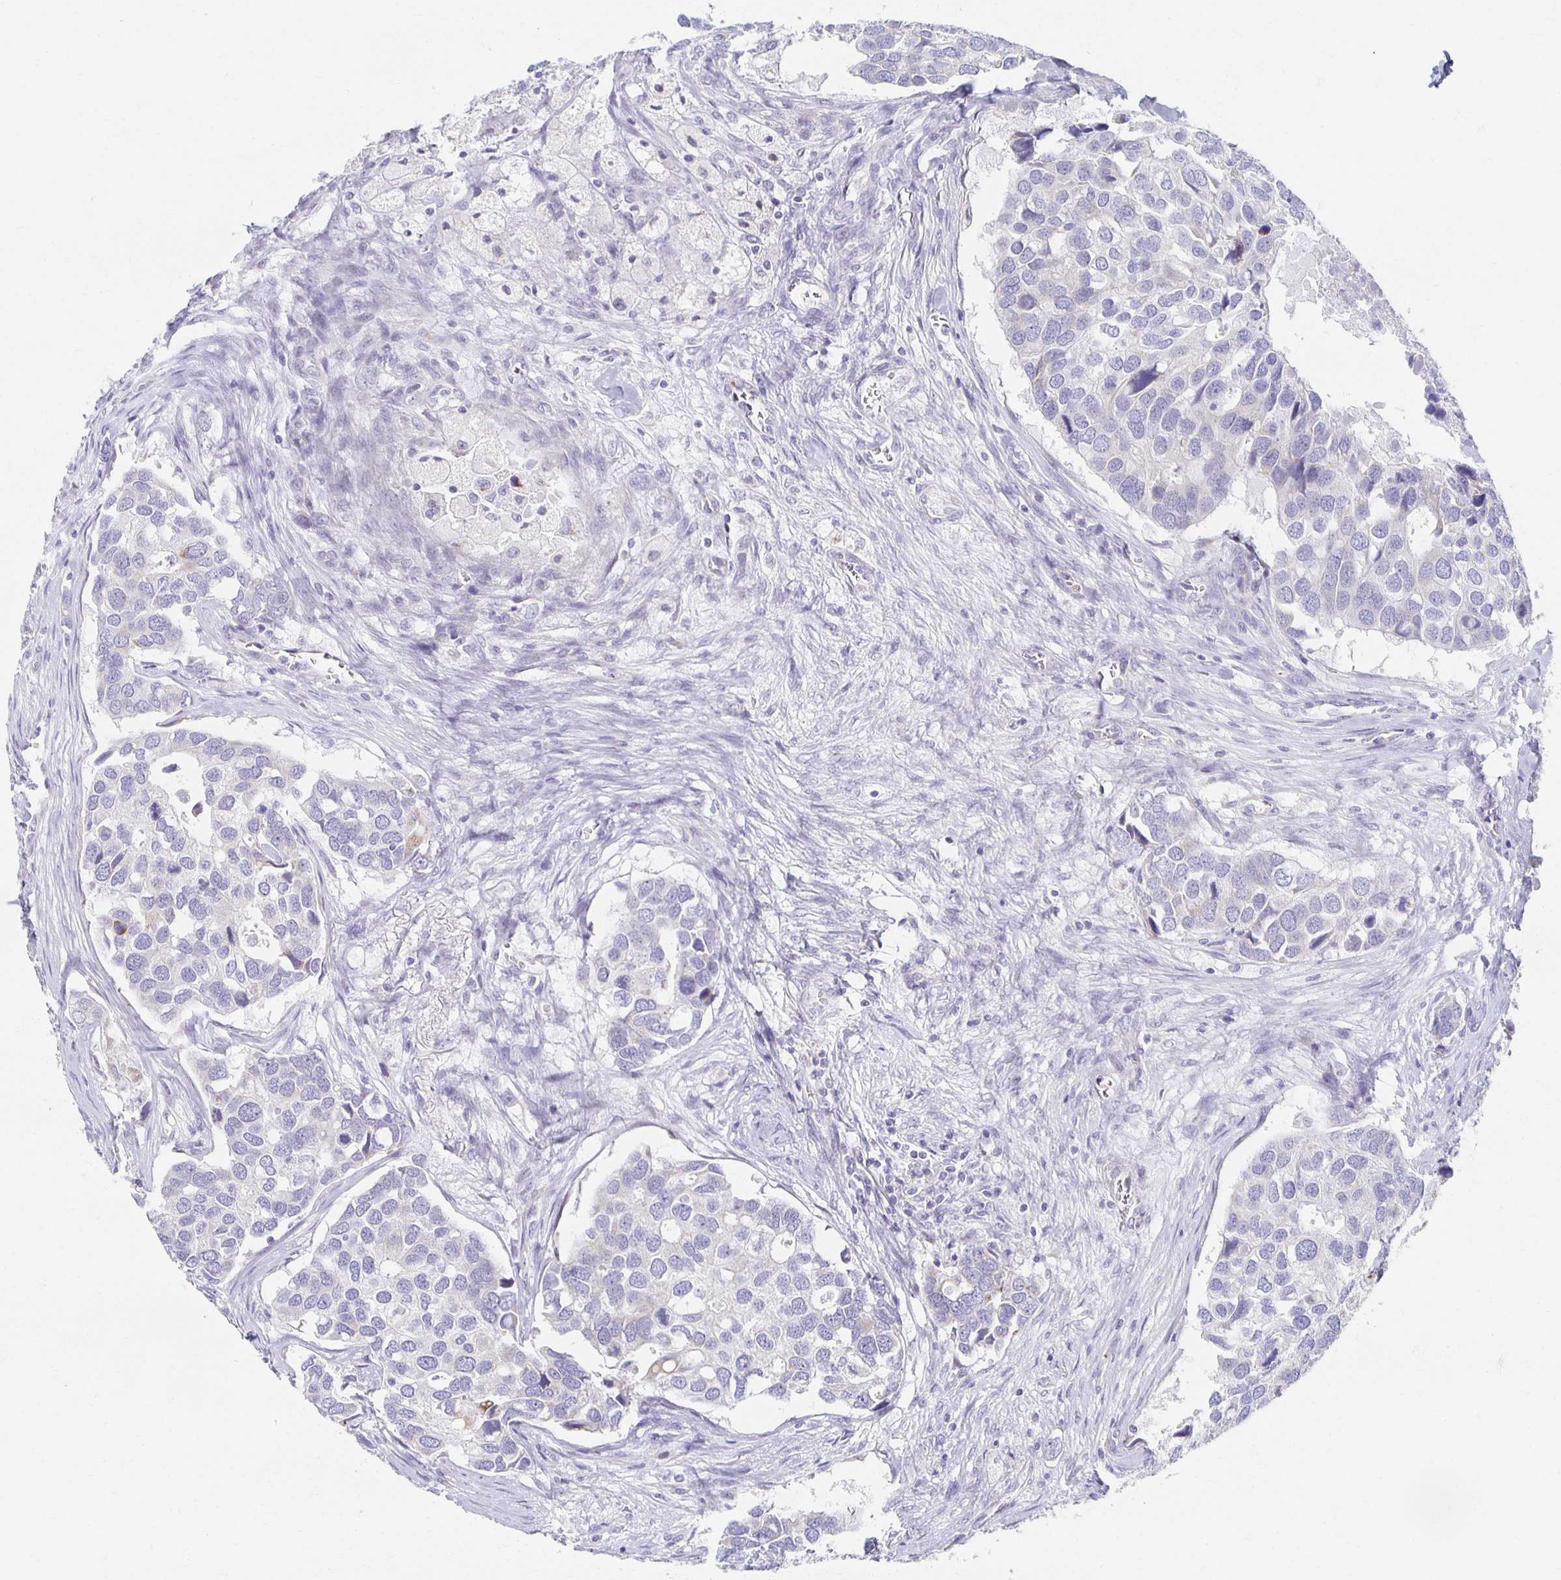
{"staining": {"intensity": "negative", "quantity": "none", "location": "none"}, "tissue": "breast cancer", "cell_type": "Tumor cells", "image_type": "cancer", "snomed": [{"axis": "morphology", "description": "Duct carcinoma"}, {"axis": "topography", "description": "Breast"}], "caption": "This is a micrograph of IHC staining of breast cancer, which shows no expression in tumor cells.", "gene": "TEX44", "patient": {"sex": "female", "age": 83}}